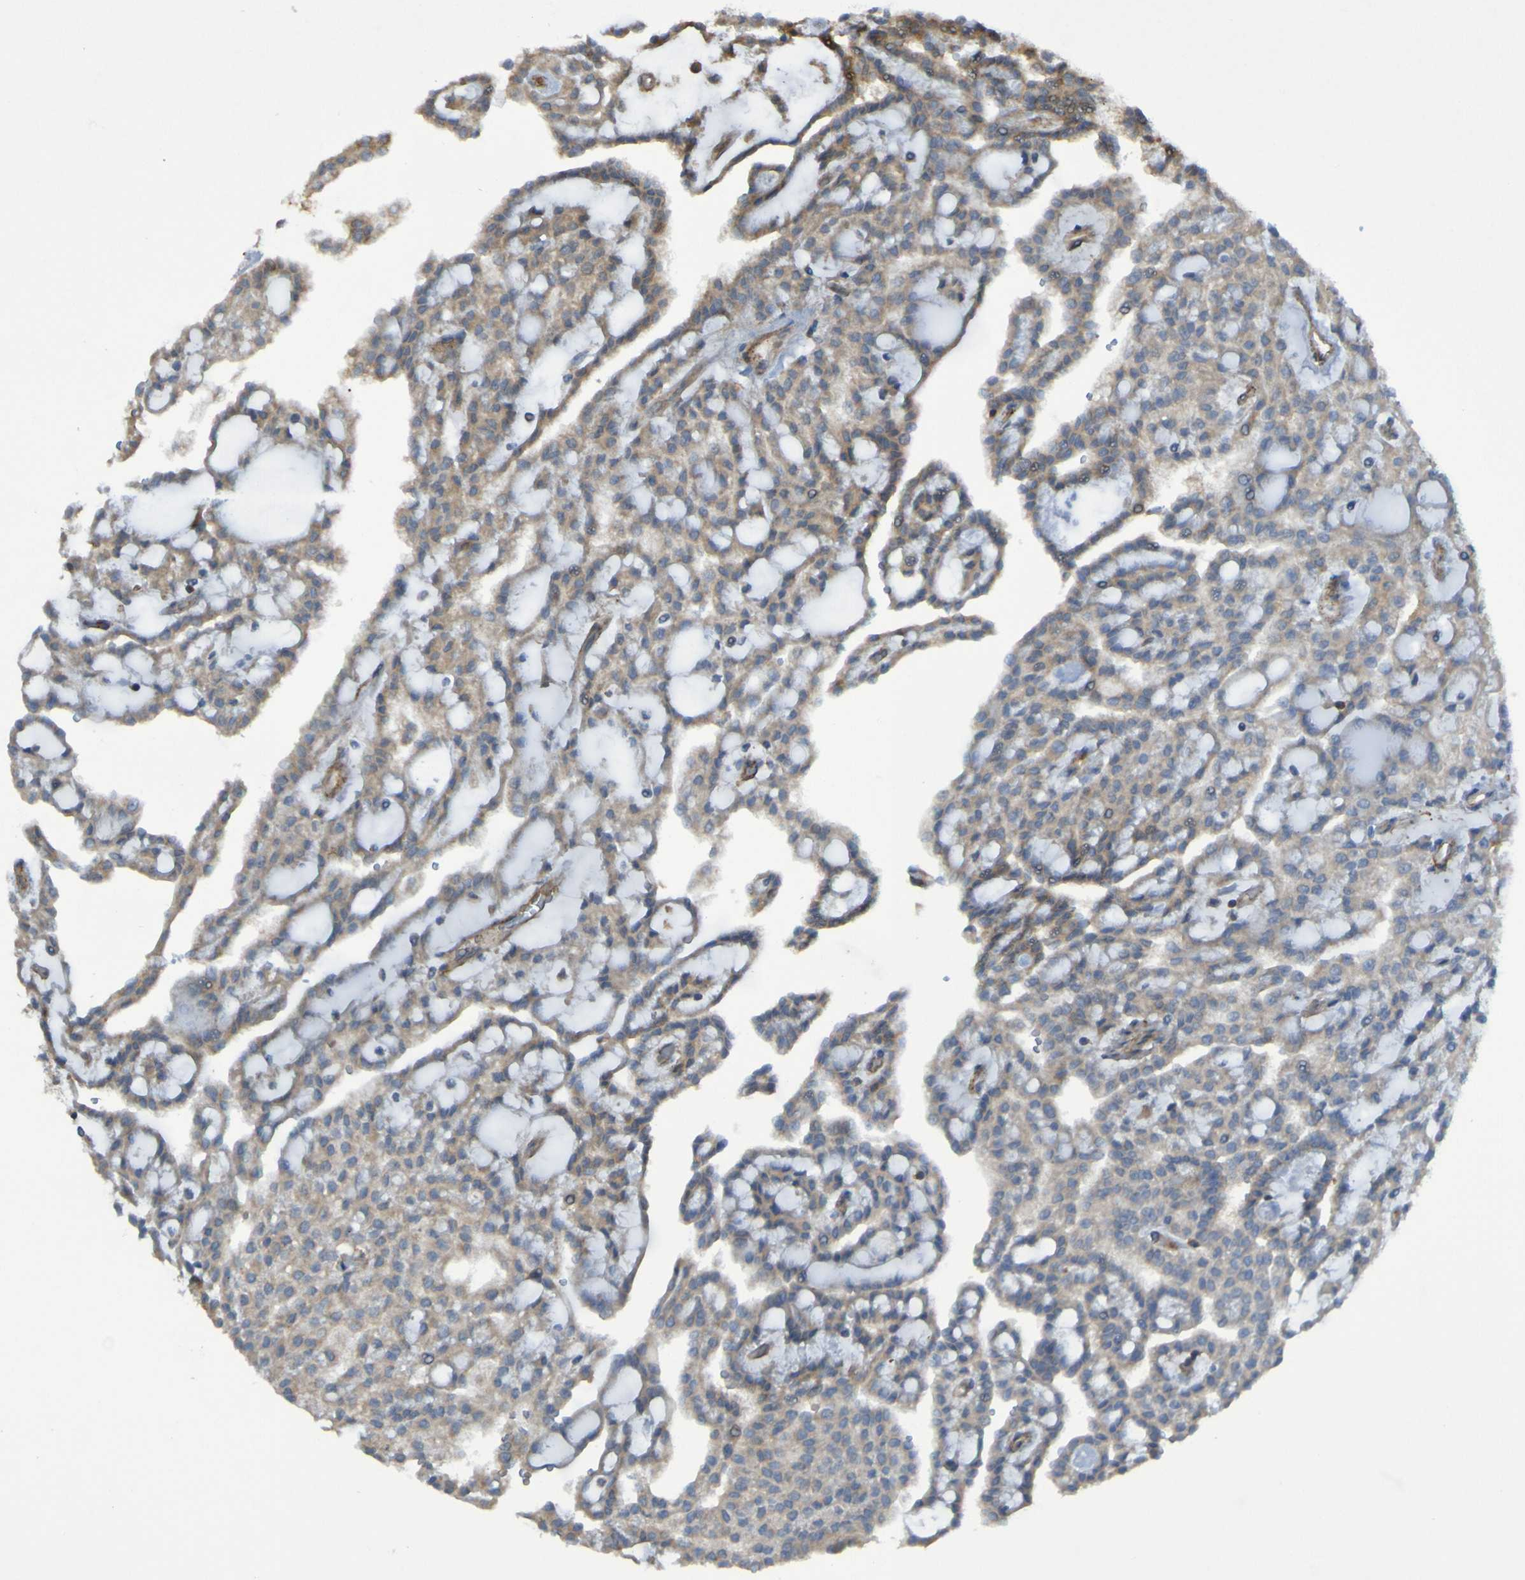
{"staining": {"intensity": "weak", "quantity": ">75%", "location": "cytoplasmic/membranous"}, "tissue": "renal cancer", "cell_type": "Tumor cells", "image_type": "cancer", "snomed": [{"axis": "morphology", "description": "Adenocarcinoma, NOS"}, {"axis": "topography", "description": "Kidney"}], "caption": "About >75% of tumor cells in human adenocarcinoma (renal) demonstrate weak cytoplasmic/membranous protein positivity as visualized by brown immunohistochemical staining.", "gene": "PDGFB", "patient": {"sex": "male", "age": 63}}